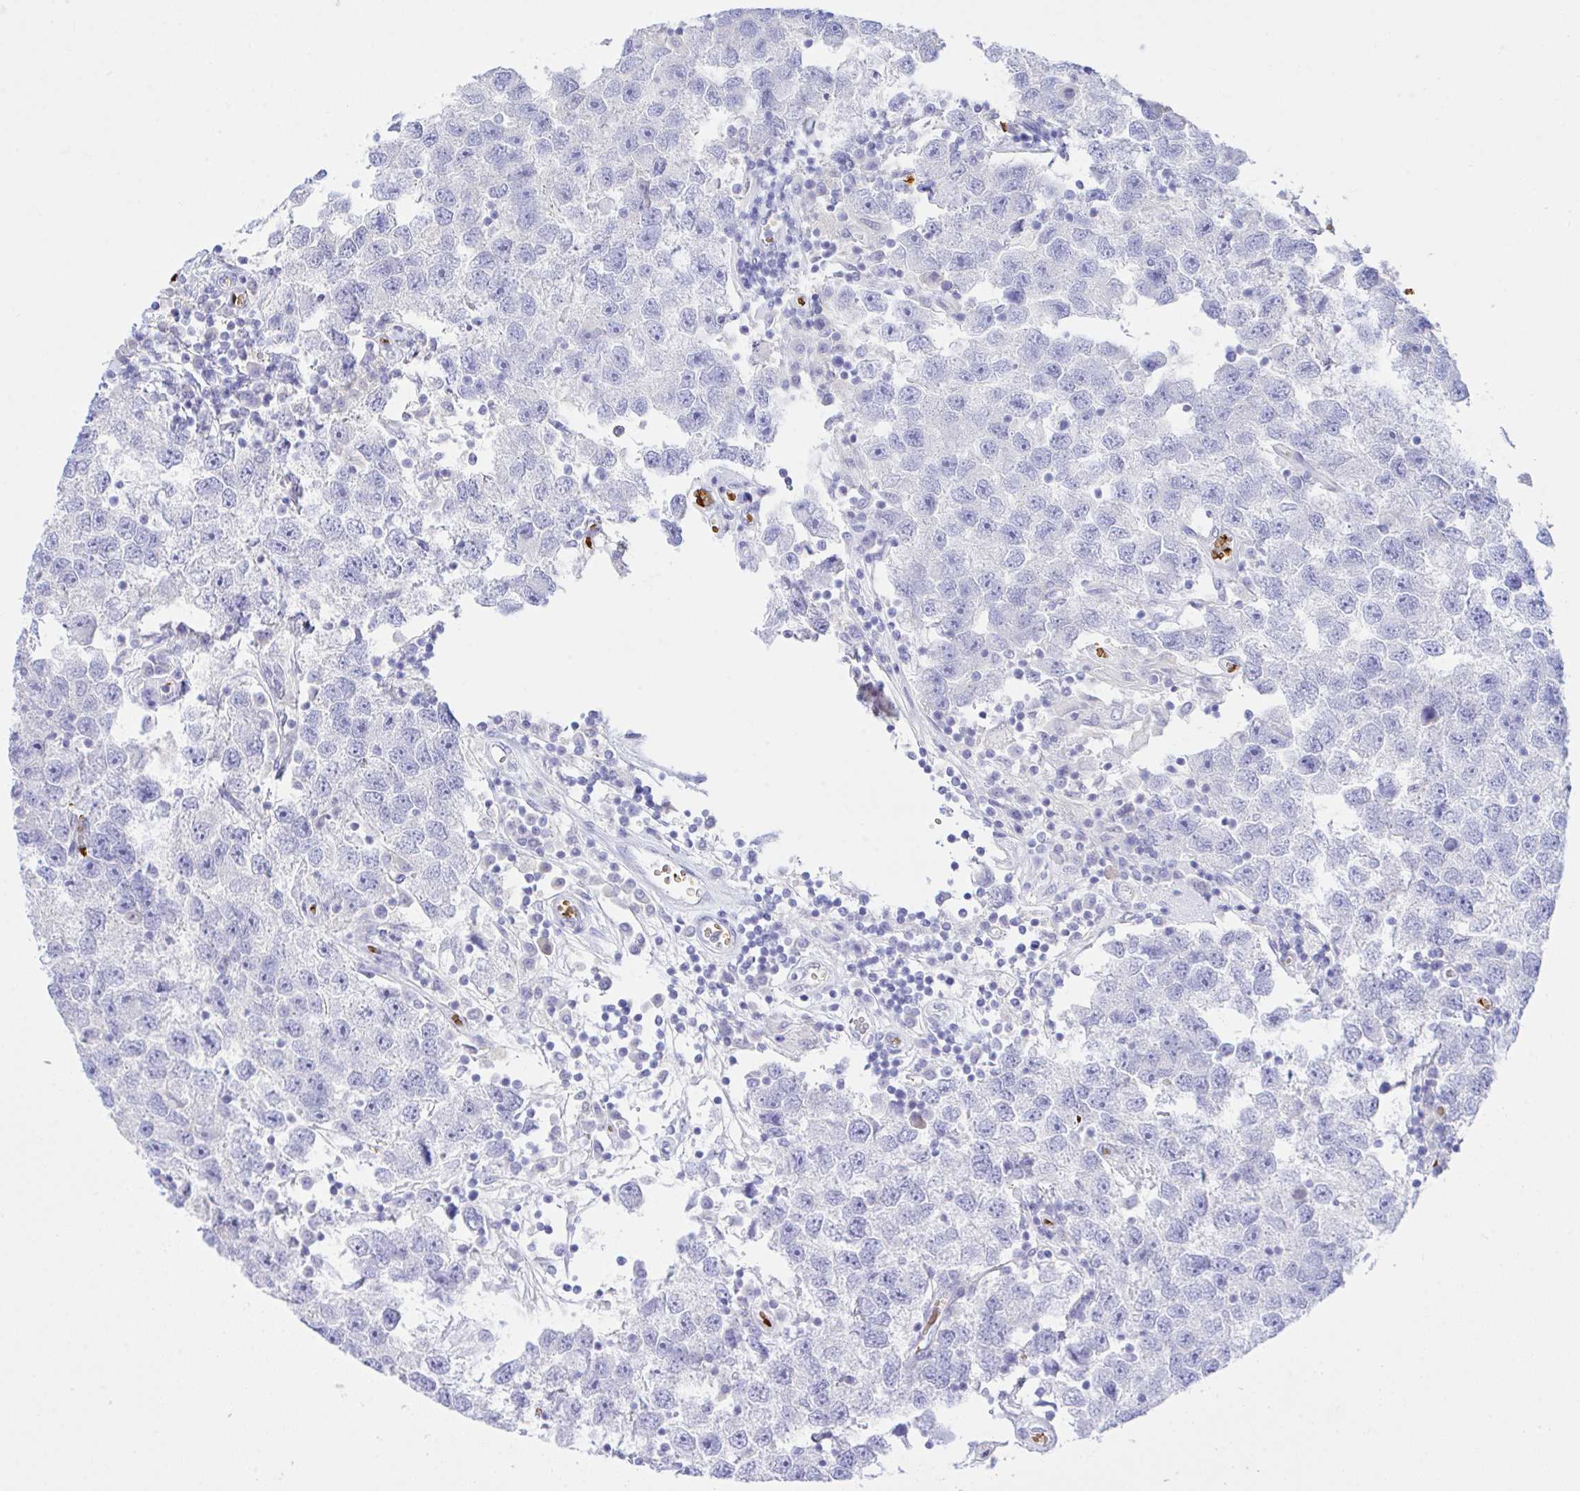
{"staining": {"intensity": "negative", "quantity": "none", "location": "none"}, "tissue": "testis cancer", "cell_type": "Tumor cells", "image_type": "cancer", "snomed": [{"axis": "morphology", "description": "Seminoma, NOS"}, {"axis": "topography", "description": "Testis"}], "caption": "Tumor cells are negative for brown protein staining in testis cancer.", "gene": "ZNF221", "patient": {"sex": "male", "age": 26}}